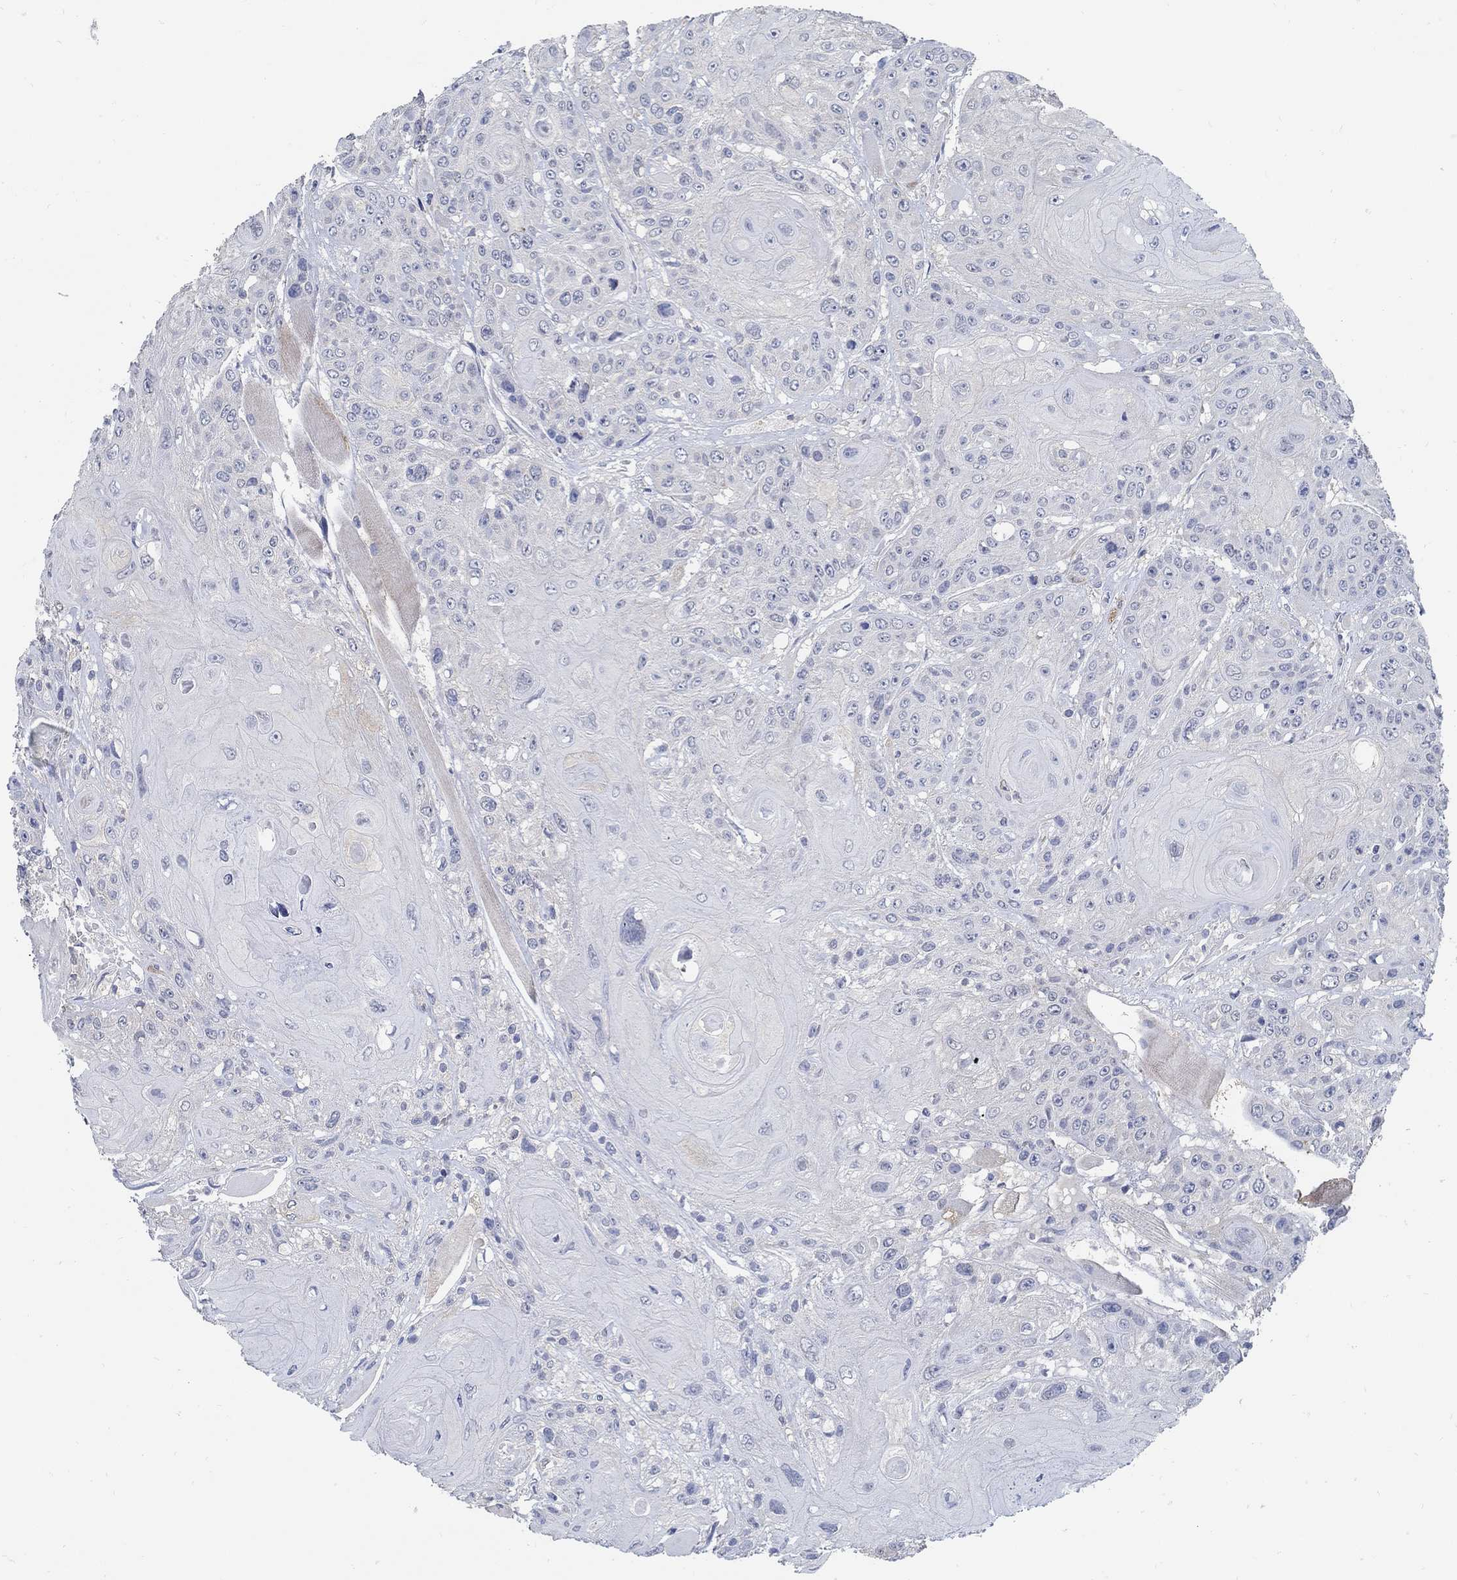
{"staining": {"intensity": "negative", "quantity": "none", "location": "none"}, "tissue": "head and neck cancer", "cell_type": "Tumor cells", "image_type": "cancer", "snomed": [{"axis": "morphology", "description": "Squamous cell carcinoma, NOS"}, {"axis": "topography", "description": "Head-Neck"}], "caption": "DAB immunohistochemical staining of human head and neck cancer exhibits no significant expression in tumor cells. (Stains: DAB (3,3'-diaminobenzidine) immunohistochemistry (IHC) with hematoxylin counter stain, Microscopy: brightfield microscopy at high magnification).", "gene": "PCDH11X", "patient": {"sex": "female", "age": 59}}